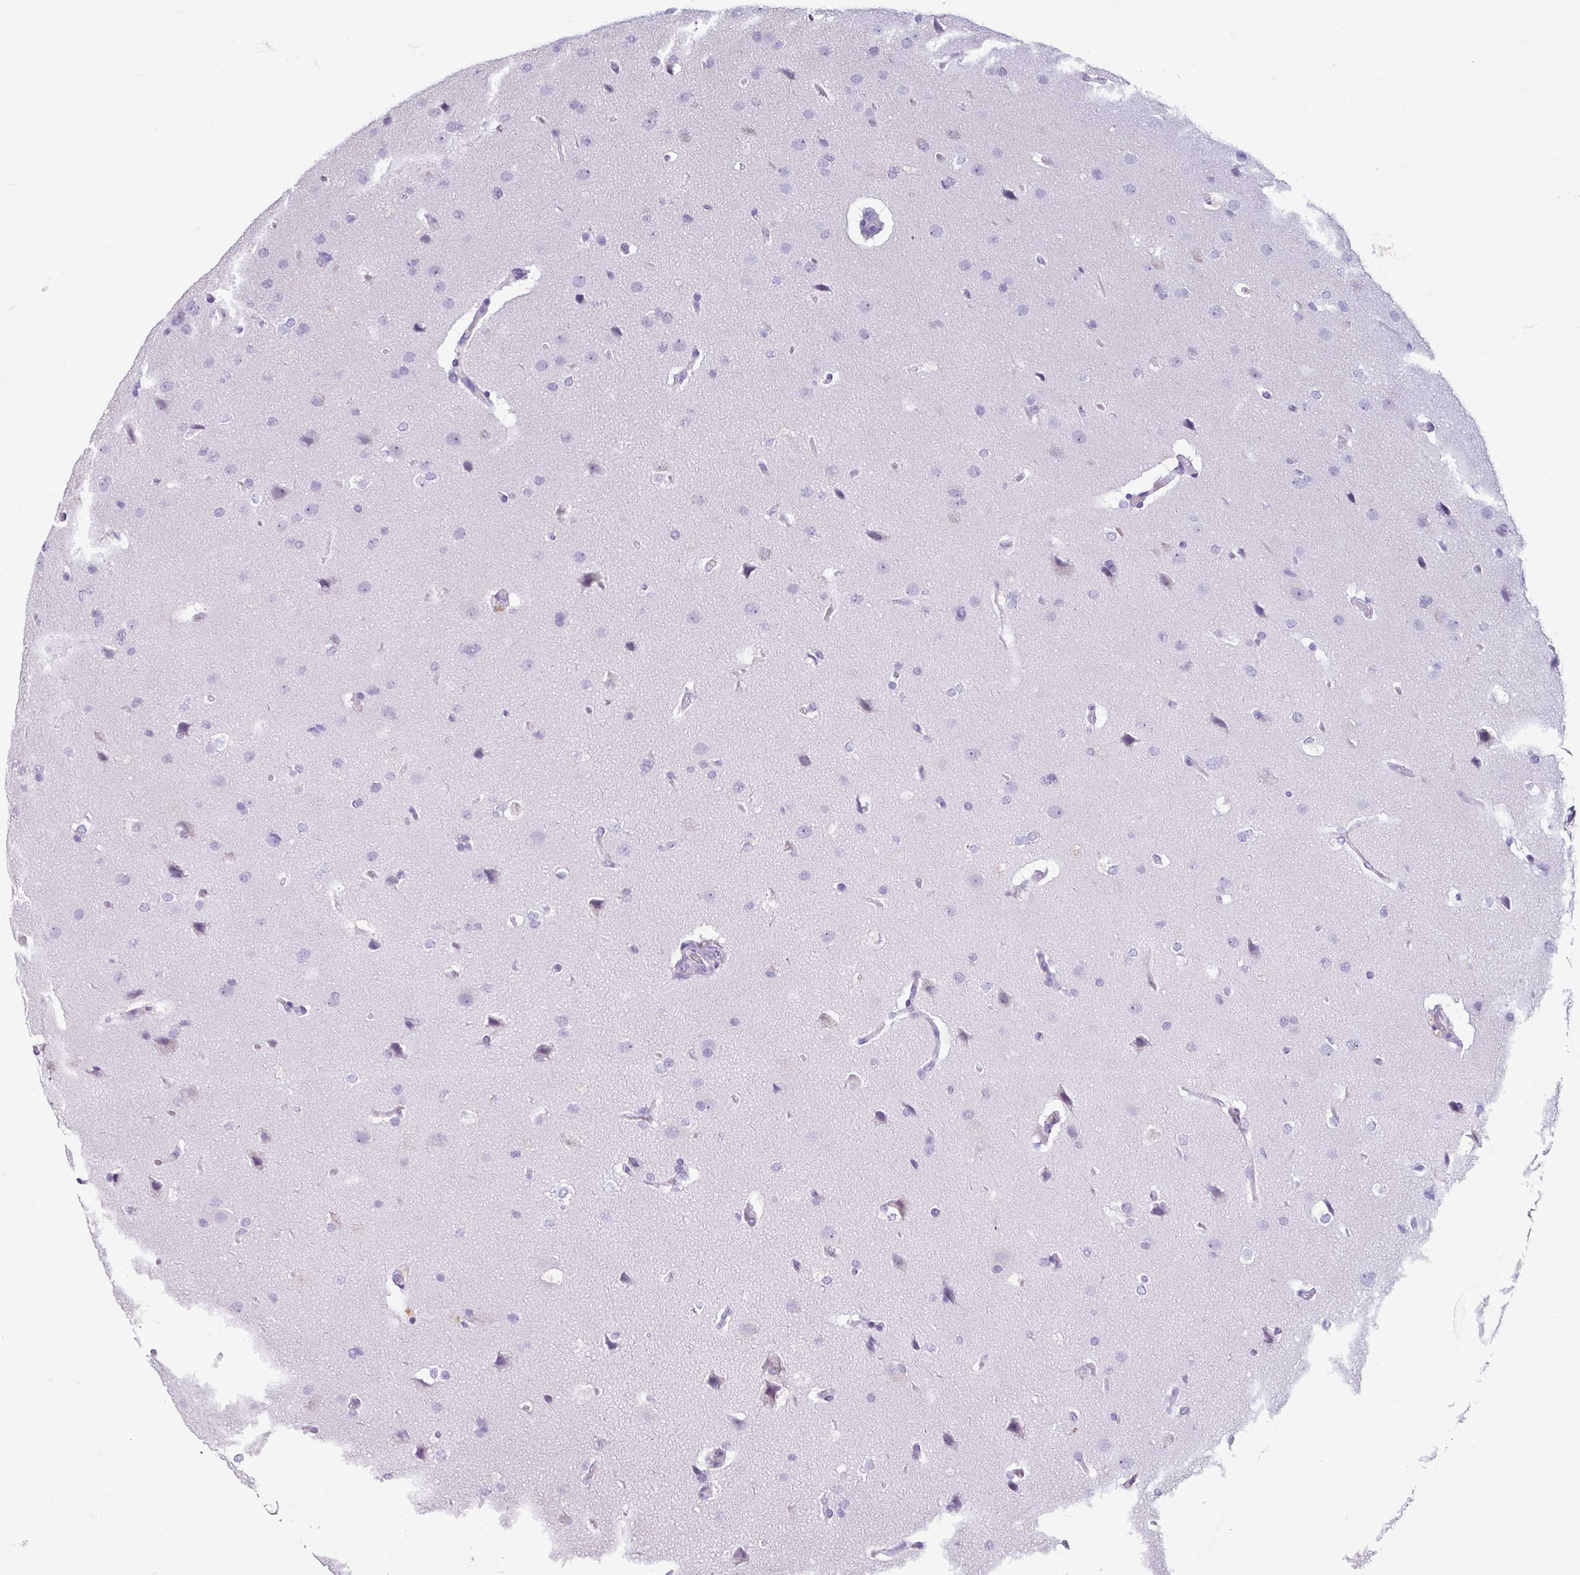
{"staining": {"intensity": "negative", "quantity": "none", "location": "none"}, "tissue": "glioma", "cell_type": "Tumor cells", "image_type": "cancer", "snomed": [{"axis": "morphology", "description": "Glioma, malignant, High grade"}, {"axis": "topography", "description": "Brain"}], "caption": "Immunohistochemical staining of malignant high-grade glioma exhibits no significant expression in tumor cells.", "gene": "ANKRD1", "patient": {"sex": "male", "age": 56}}